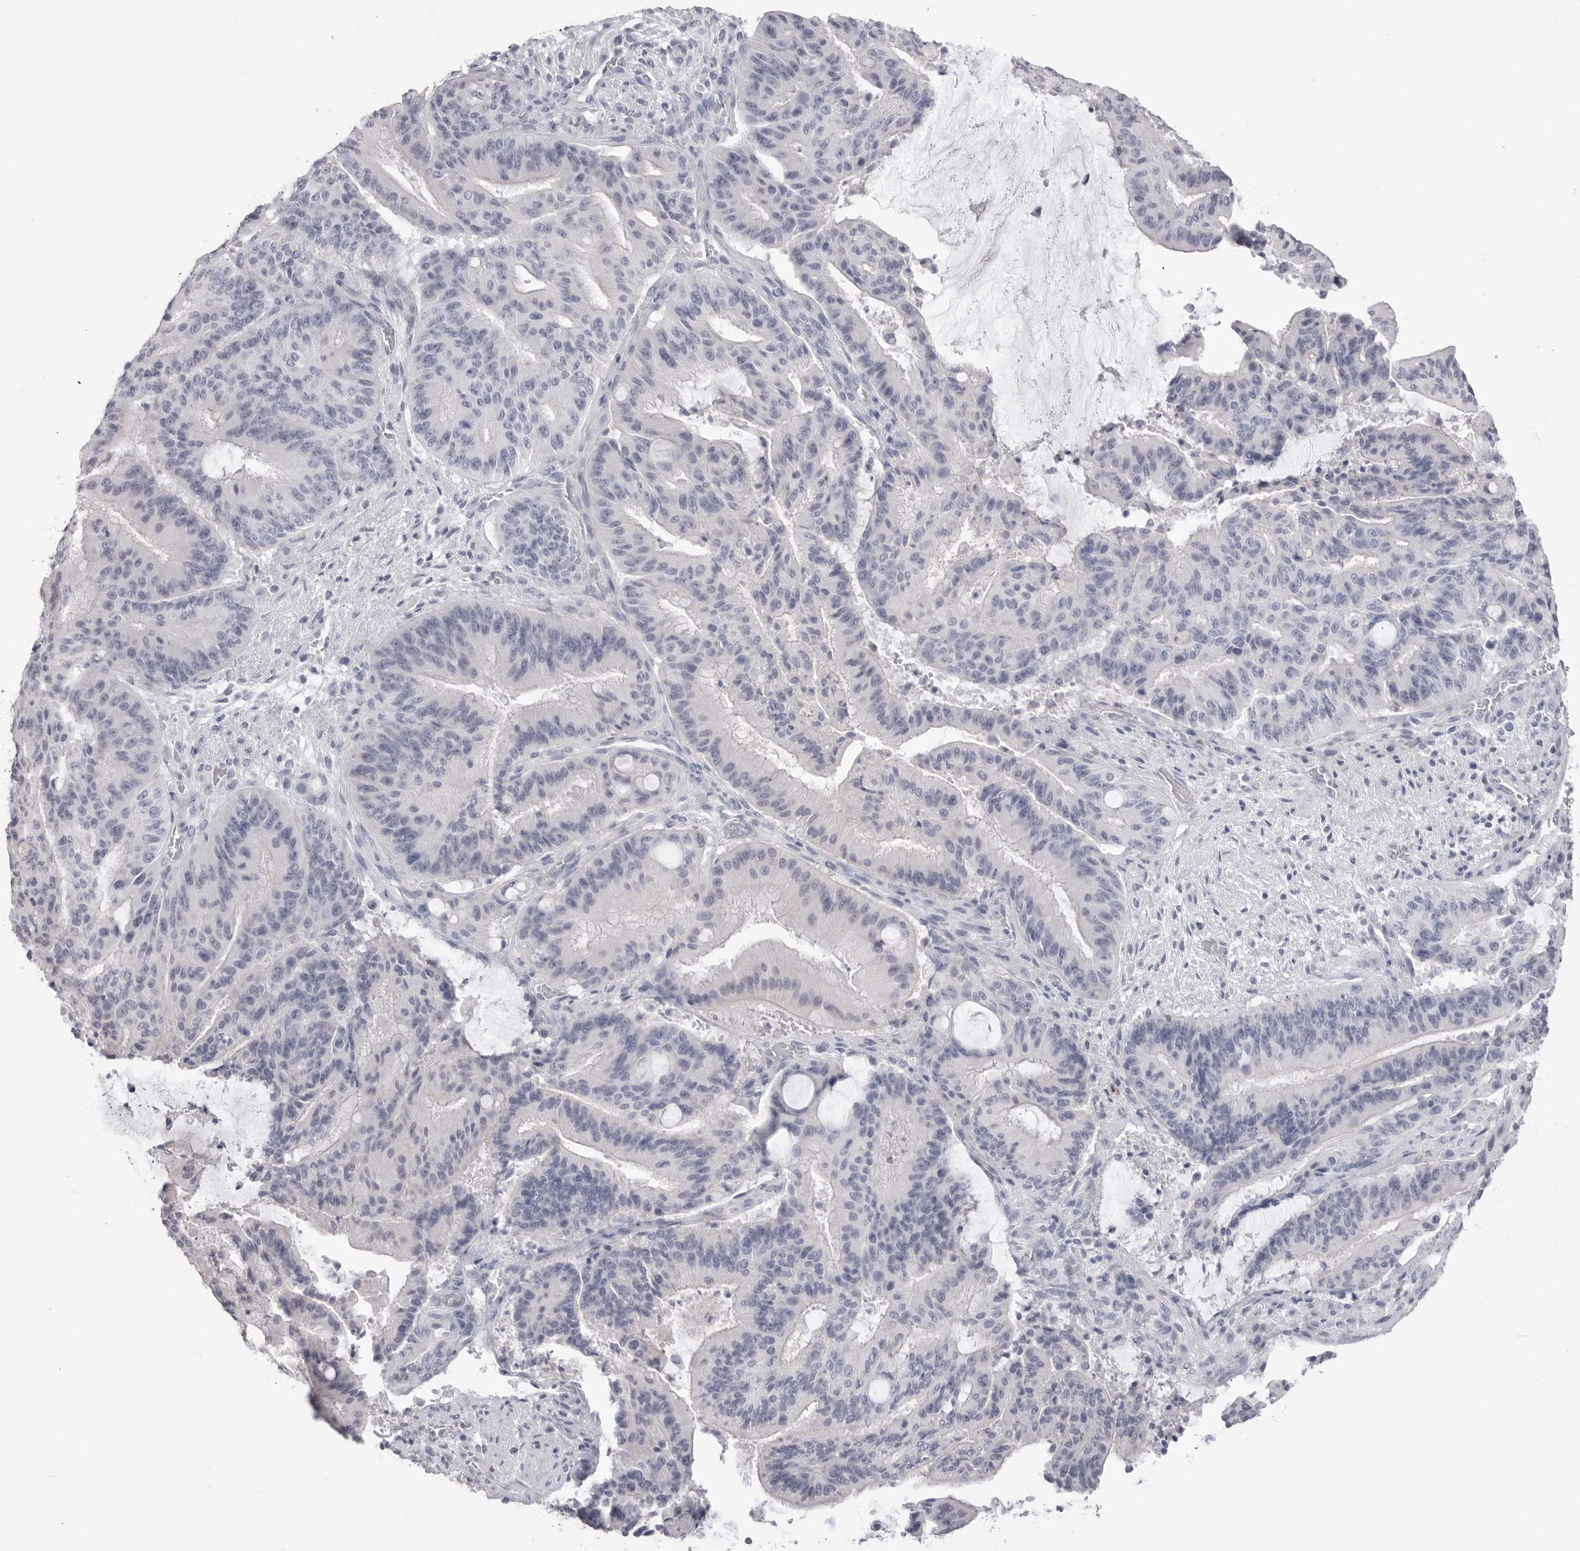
{"staining": {"intensity": "negative", "quantity": "none", "location": "none"}, "tissue": "liver cancer", "cell_type": "Tumor cells", "image_type": "cancer", "snomed": [{"axis": "morphology", "description": "Normal tissue, NOS"}, {"axis": "morphology", "description": "Cholangiocarcinoma"}, {"axis": "topography", "description": "Liver"}, {"axis": "topography", "description": "Peripheral nerve tissue"}], "caption": "Immunohistochemistry (IHC) photomicrograph of cholangiocarcinoma (liver) stained for a protein (brown), which demonstrates no staining in tumor cells.", "gene": "ICAM5", "patient": {"sex": "female", "age": 73}}